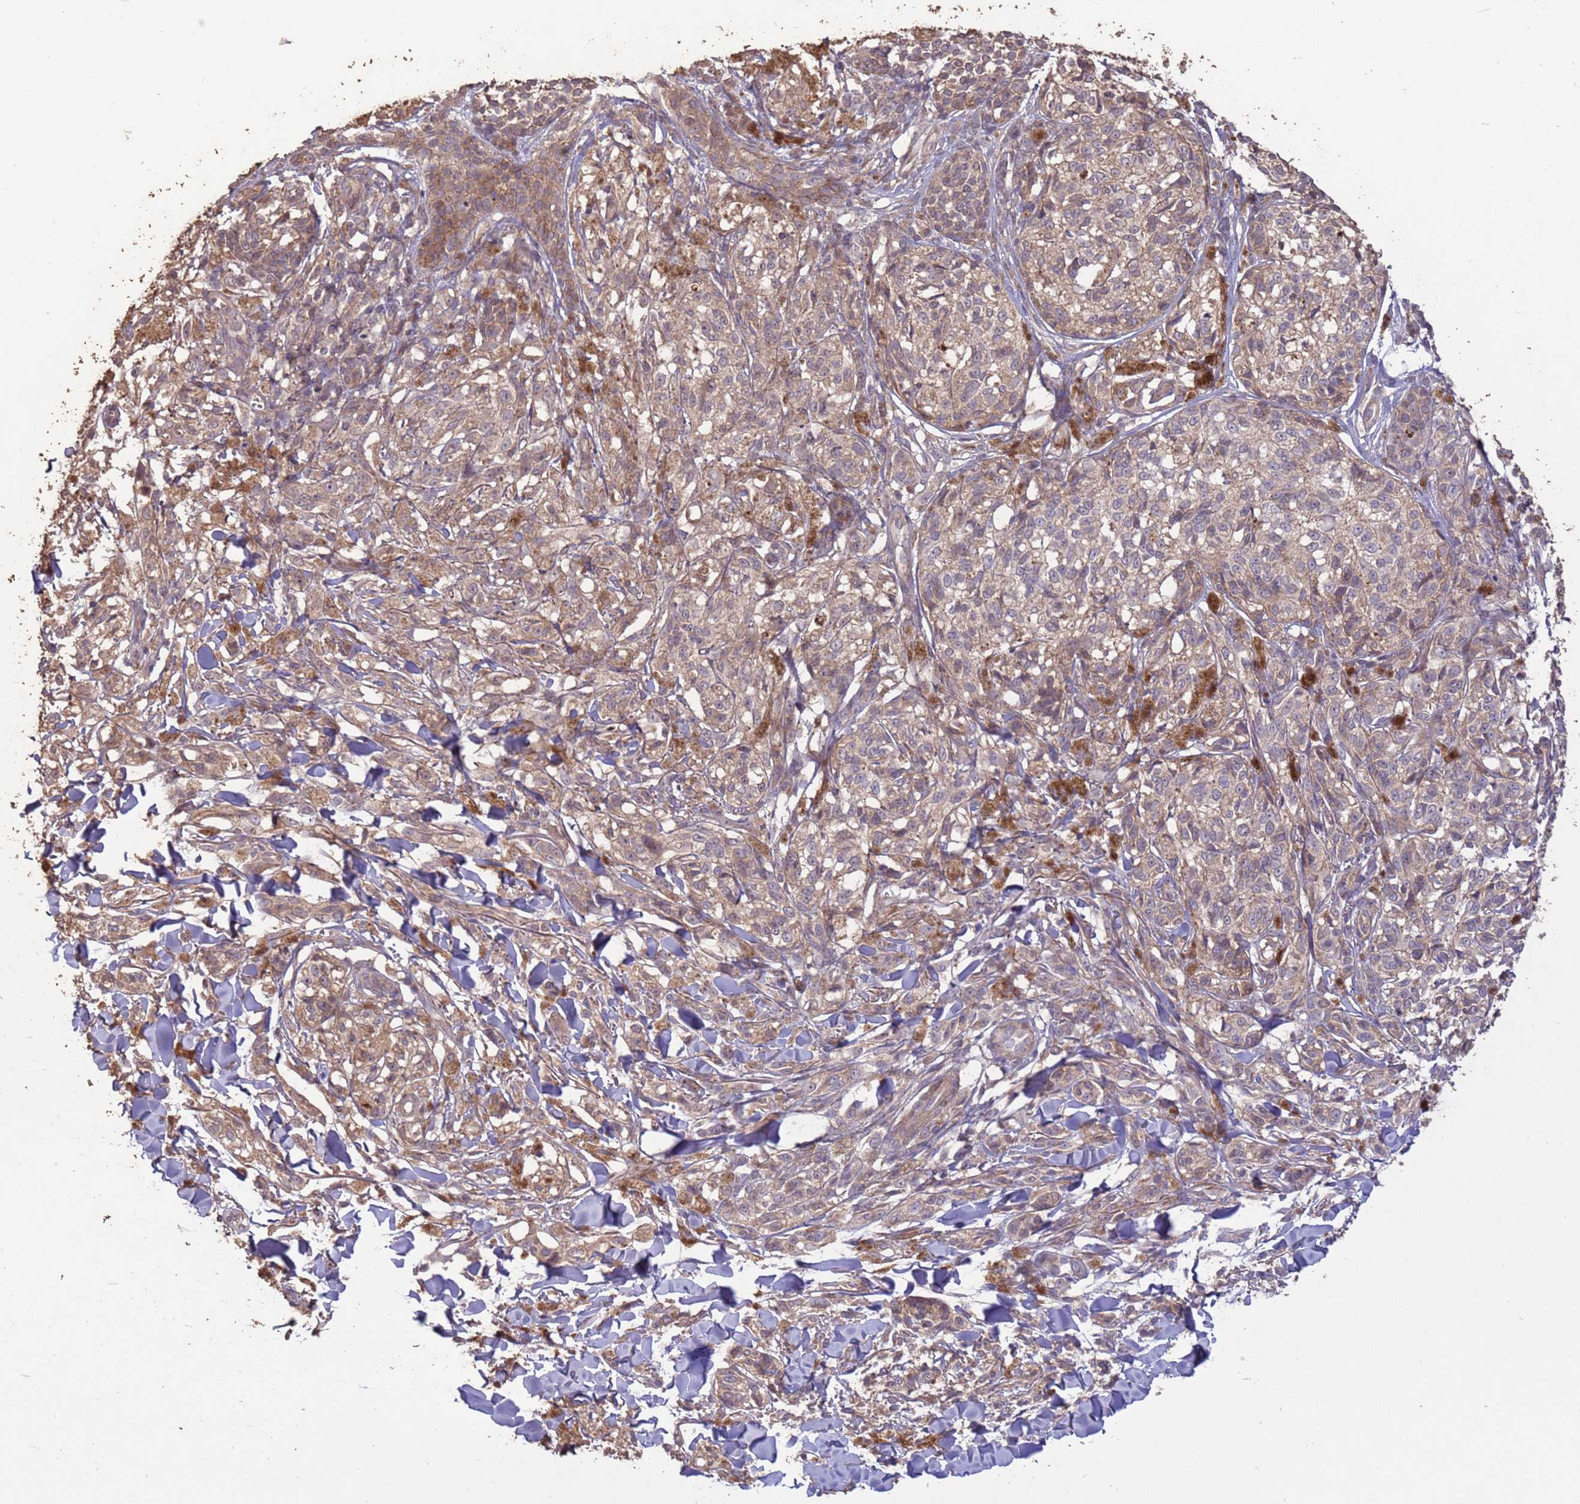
{"staining": {"intensity": "weak", "quantity": ">75%", "location": "cytoplasmic/membranous"}, "tissue": "melanoma", "cell_type": "Tumor cells", "image_type": "cancer", "snomed": [{"axis": "morphology", "description": "Malignant melanoma, NOS"}, {"axis": "topography", "description": "Skin of upper extremity"}], "caption": "Immunohistochemistry (IHC) photomicrograph of human malignant melanoma stained for a protein (brown), which displays low levels of weak cytoplasmic/membranous staining in approximately >75% of tumor cells.", "gene": "SLC9B2", "patient": {"sex": "male", "age": 40}}